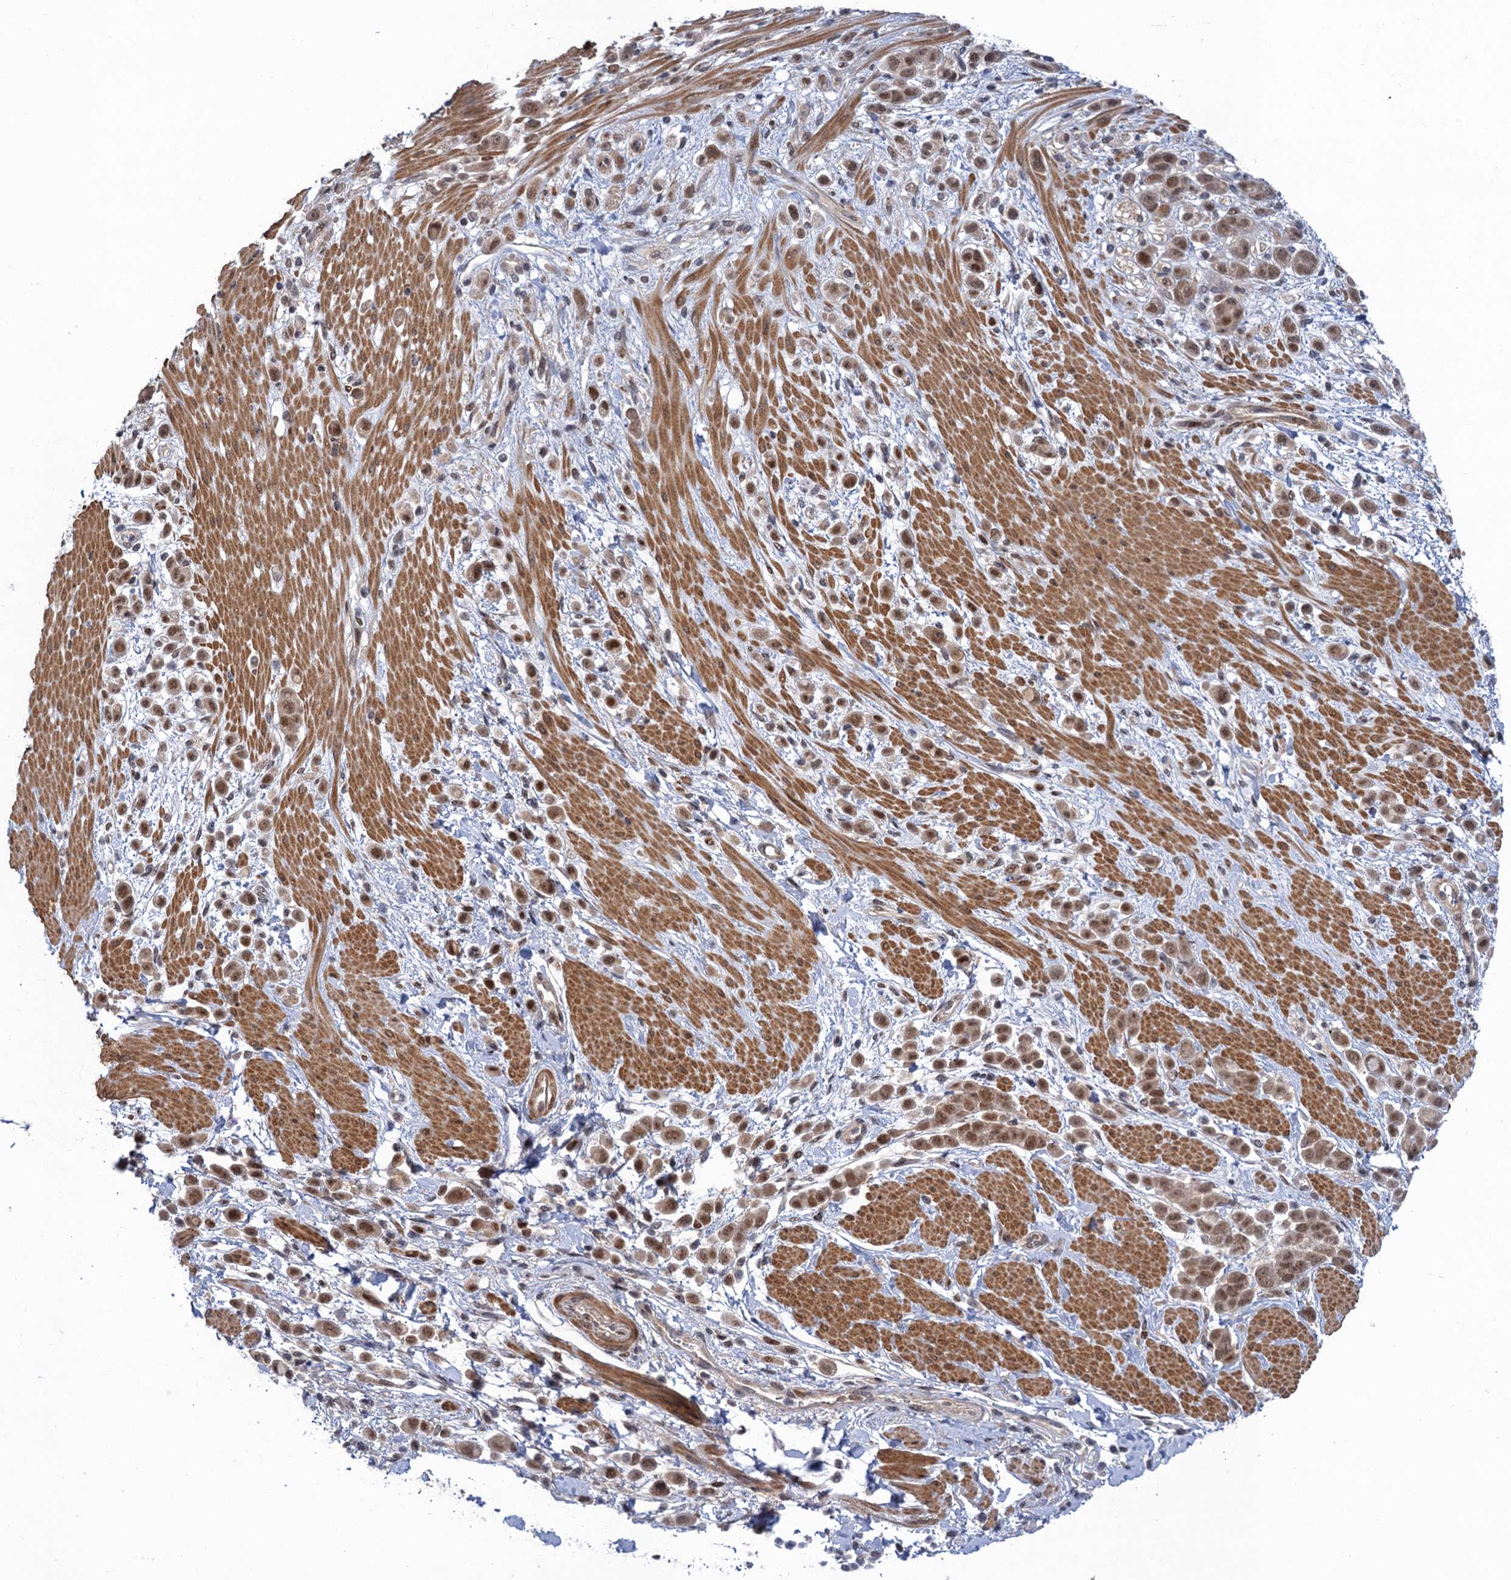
{"staining": {"intensity": "moderate", "quantity": ">75%", "location": "nuclear"}, "tissue": "pancreatic cancer", "cell_type": "Tumor cells", "image_type": "cancer", "snomed": [{"axis": "morphology", "description": "Normal tissue, NOS"}, {"axis": "morphology", "description": "Adenocarcinoma, NOS"}, {"axis": "topography", "description": "Pancreas"}], "caption": "An immunohistochemistry (IHC) micrograph of tumor tissue is shown. Protein staining in brown highlights moderate nuclear positivity in pancreatic cancer (adenocarcinoma) within tumor cells.", "gene": "NEK8", "patient": {"sex": "female", "age": 64}}